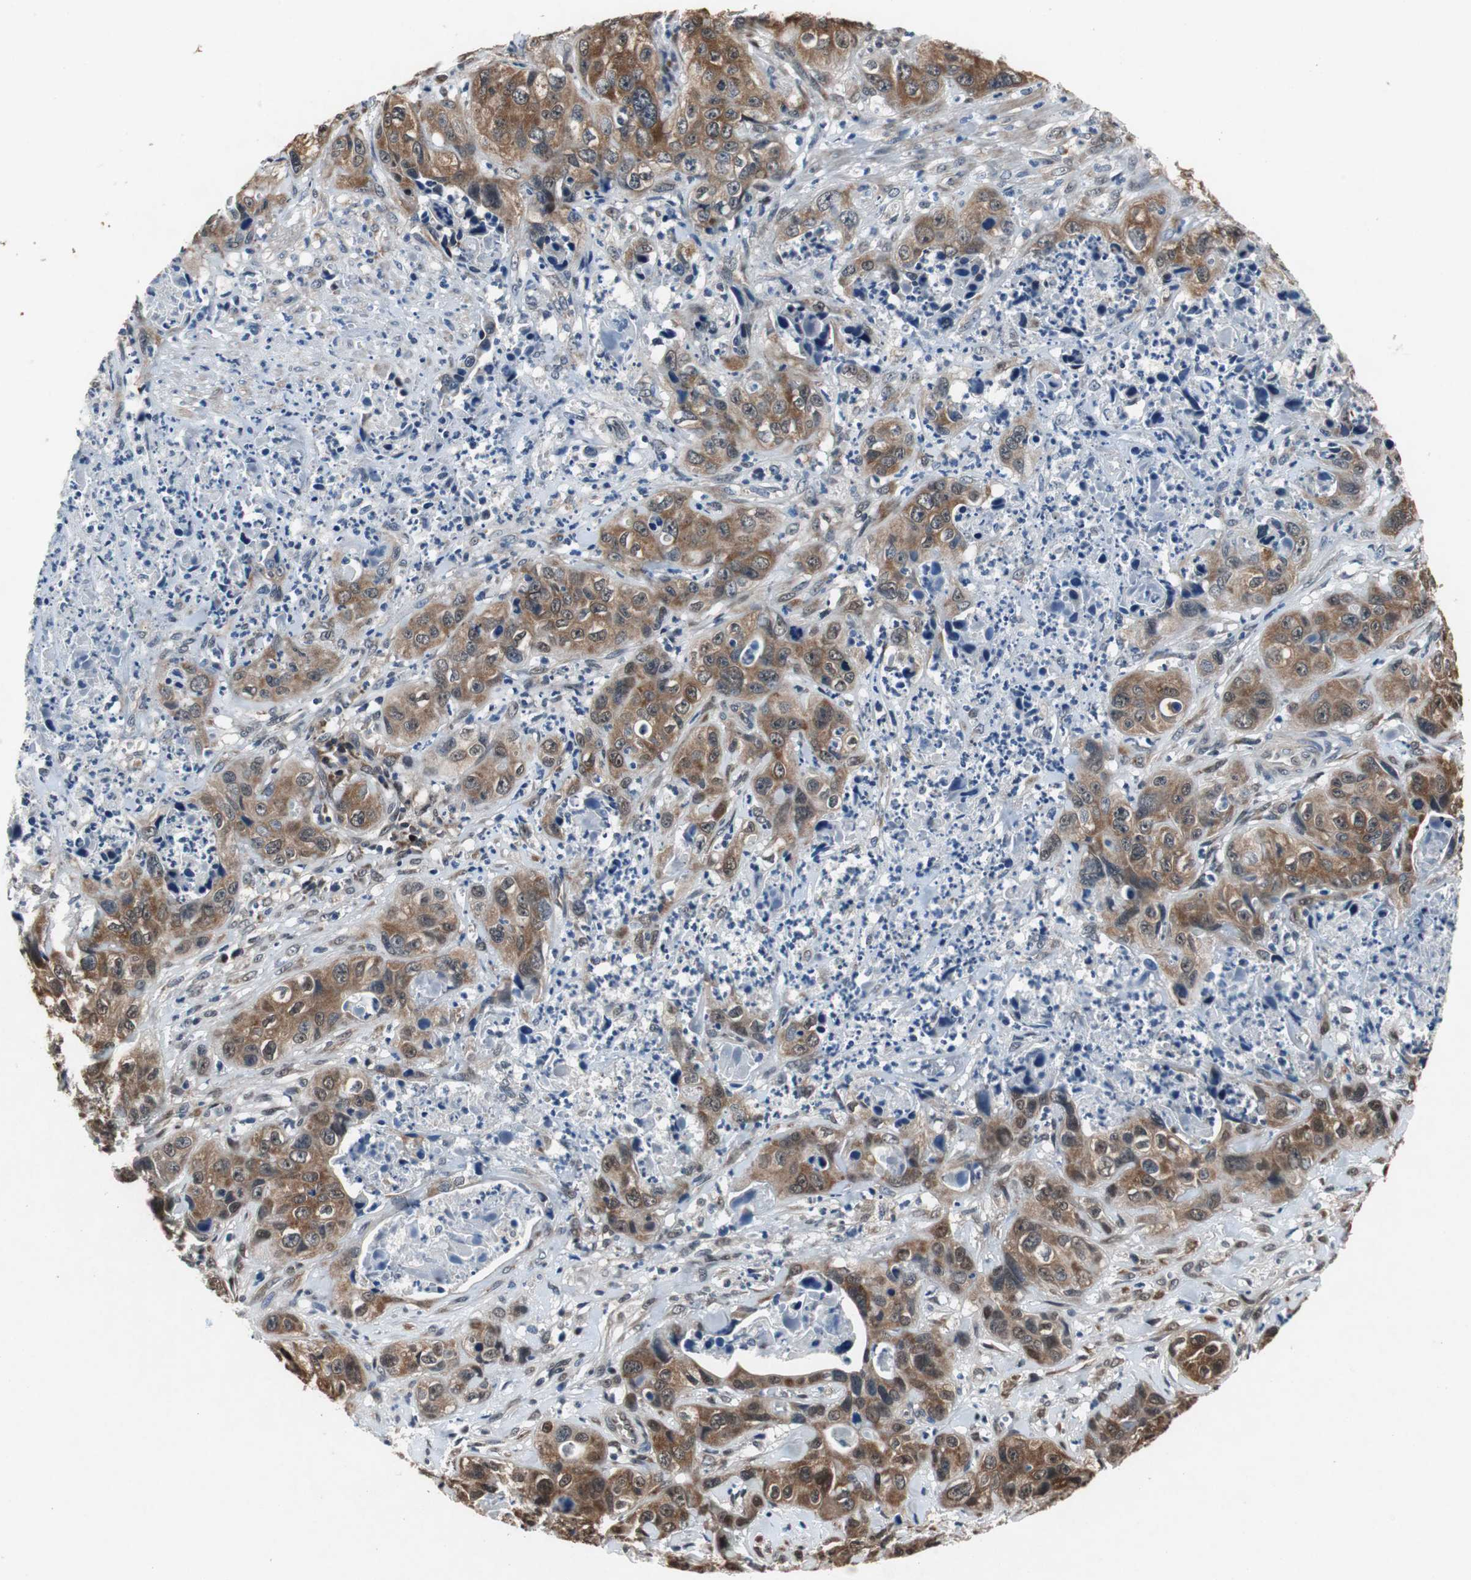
{"staining": {"intensity": "strong", "quantity": ">75%", "location": "cytoplasmic/membranous"}, "tissue": "liver cancer", "cell_type": "Tumor cells", "image_type": "cancer", "snomed": [{"axis": "morphology", "description": "Cholangiocarcinoma"}, {"axis": "topography", "description": "Liver"}], "caption": "Liver cancer stained for a protein (brown) demonstrates strong cytoplasmic/membranous positive expression in about >75% of tumor cells.", "gene": "RPL35", "patient": {"sex": "female", "age": 61}}